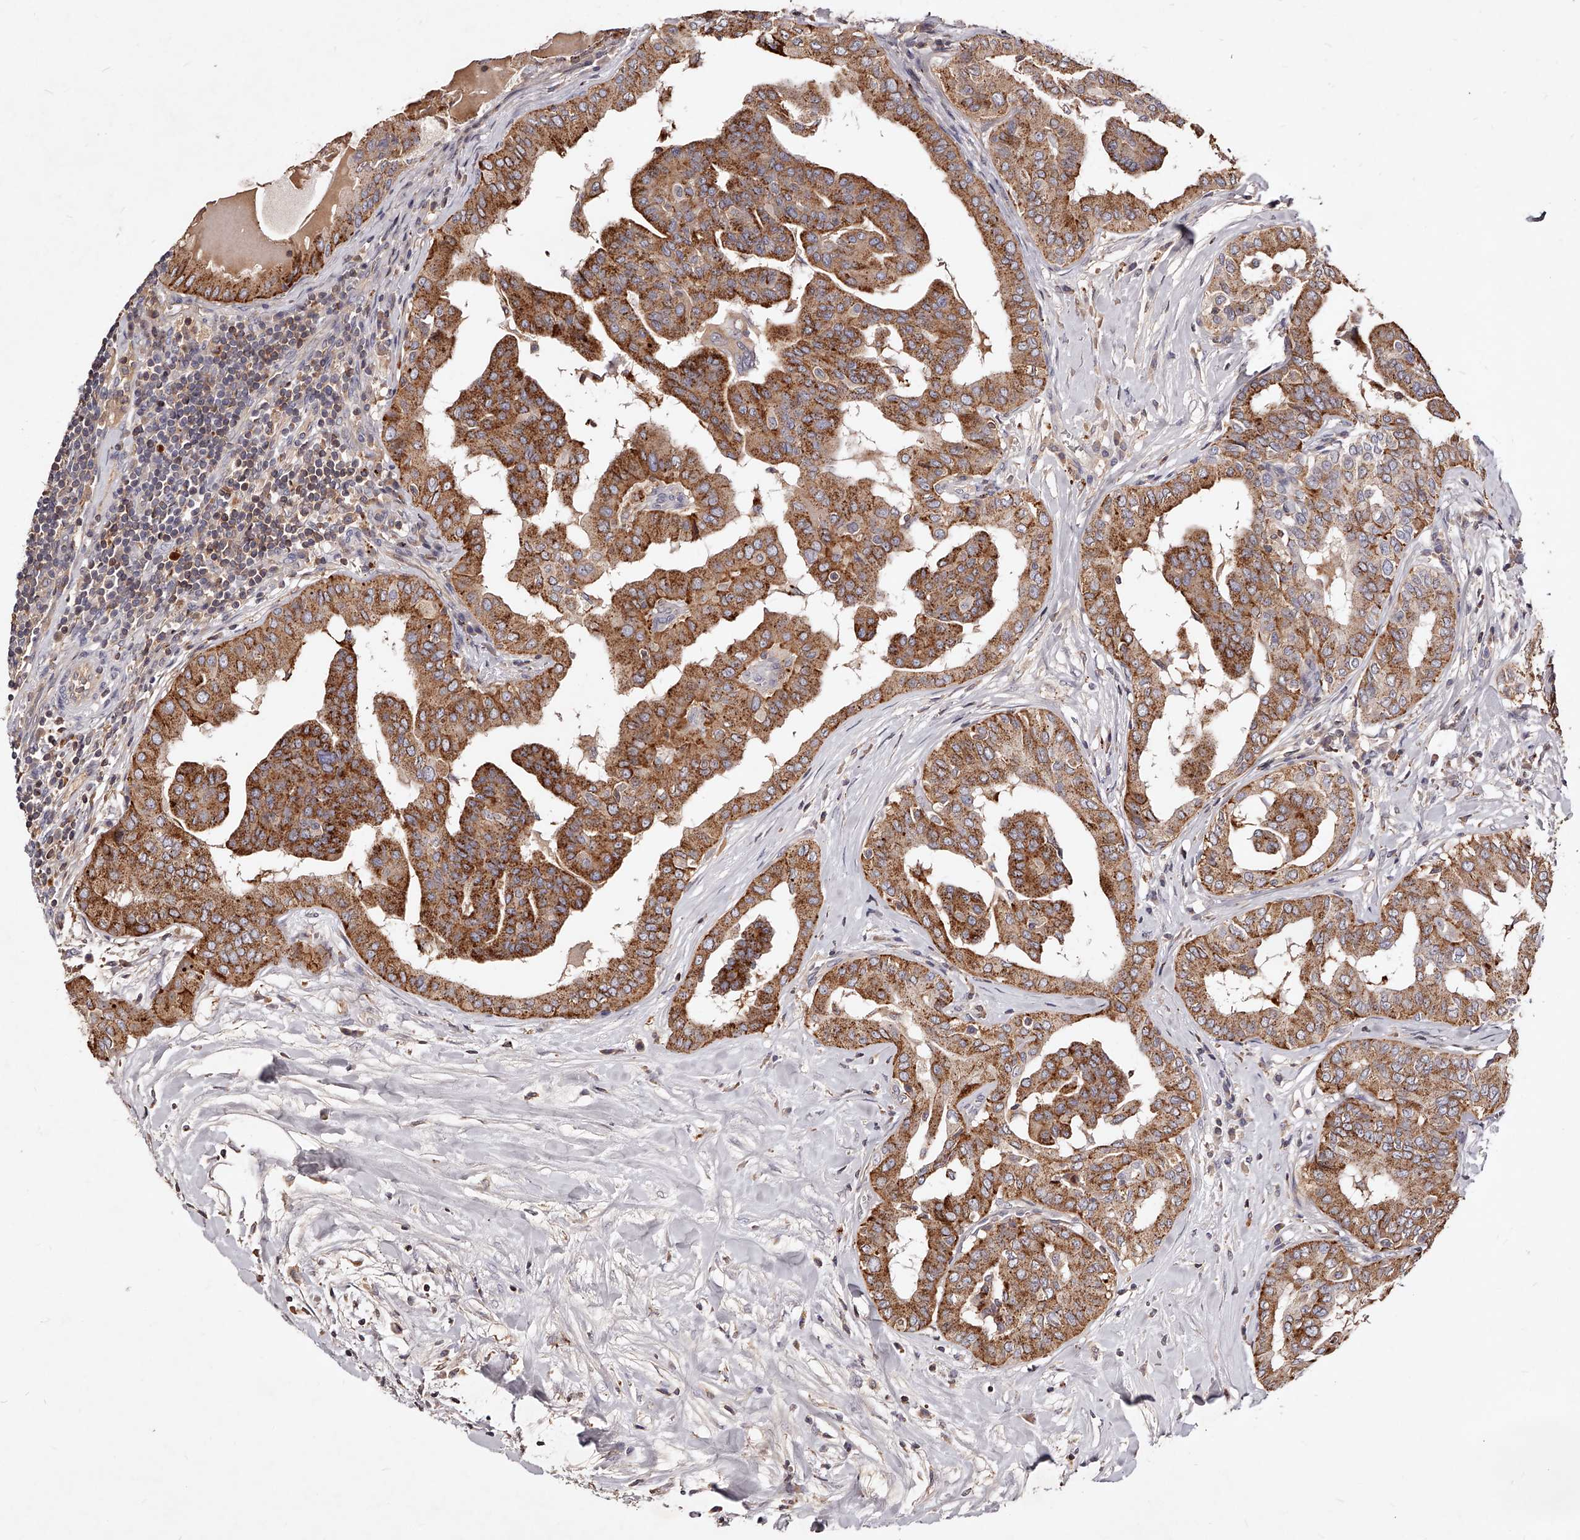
{"staining": {"intensity": "moderate", "quantity": ">75%", "location": "cytoplasmic/membranous"}, "tissue": "thyroid cancer", "cell_type": "Tumor cells", "image_type": "cancer", "snomed": [{"axis": "morphology", "description": "Papillary adenocarcinoma, NOS"}, {"axis": "topography", "description": "Thyroid gland"}], "caption": "An image of human thyroid papillary adenocarcinoma stained for a protein demonstrates moderate cytoplasmic/membranous brown staining in tumor cells. (brown staining indicates protein expression, while blue staining denotes nuclei).", "gene": "PHACTR1", "patient": {"sex": "male", "age": 33}}